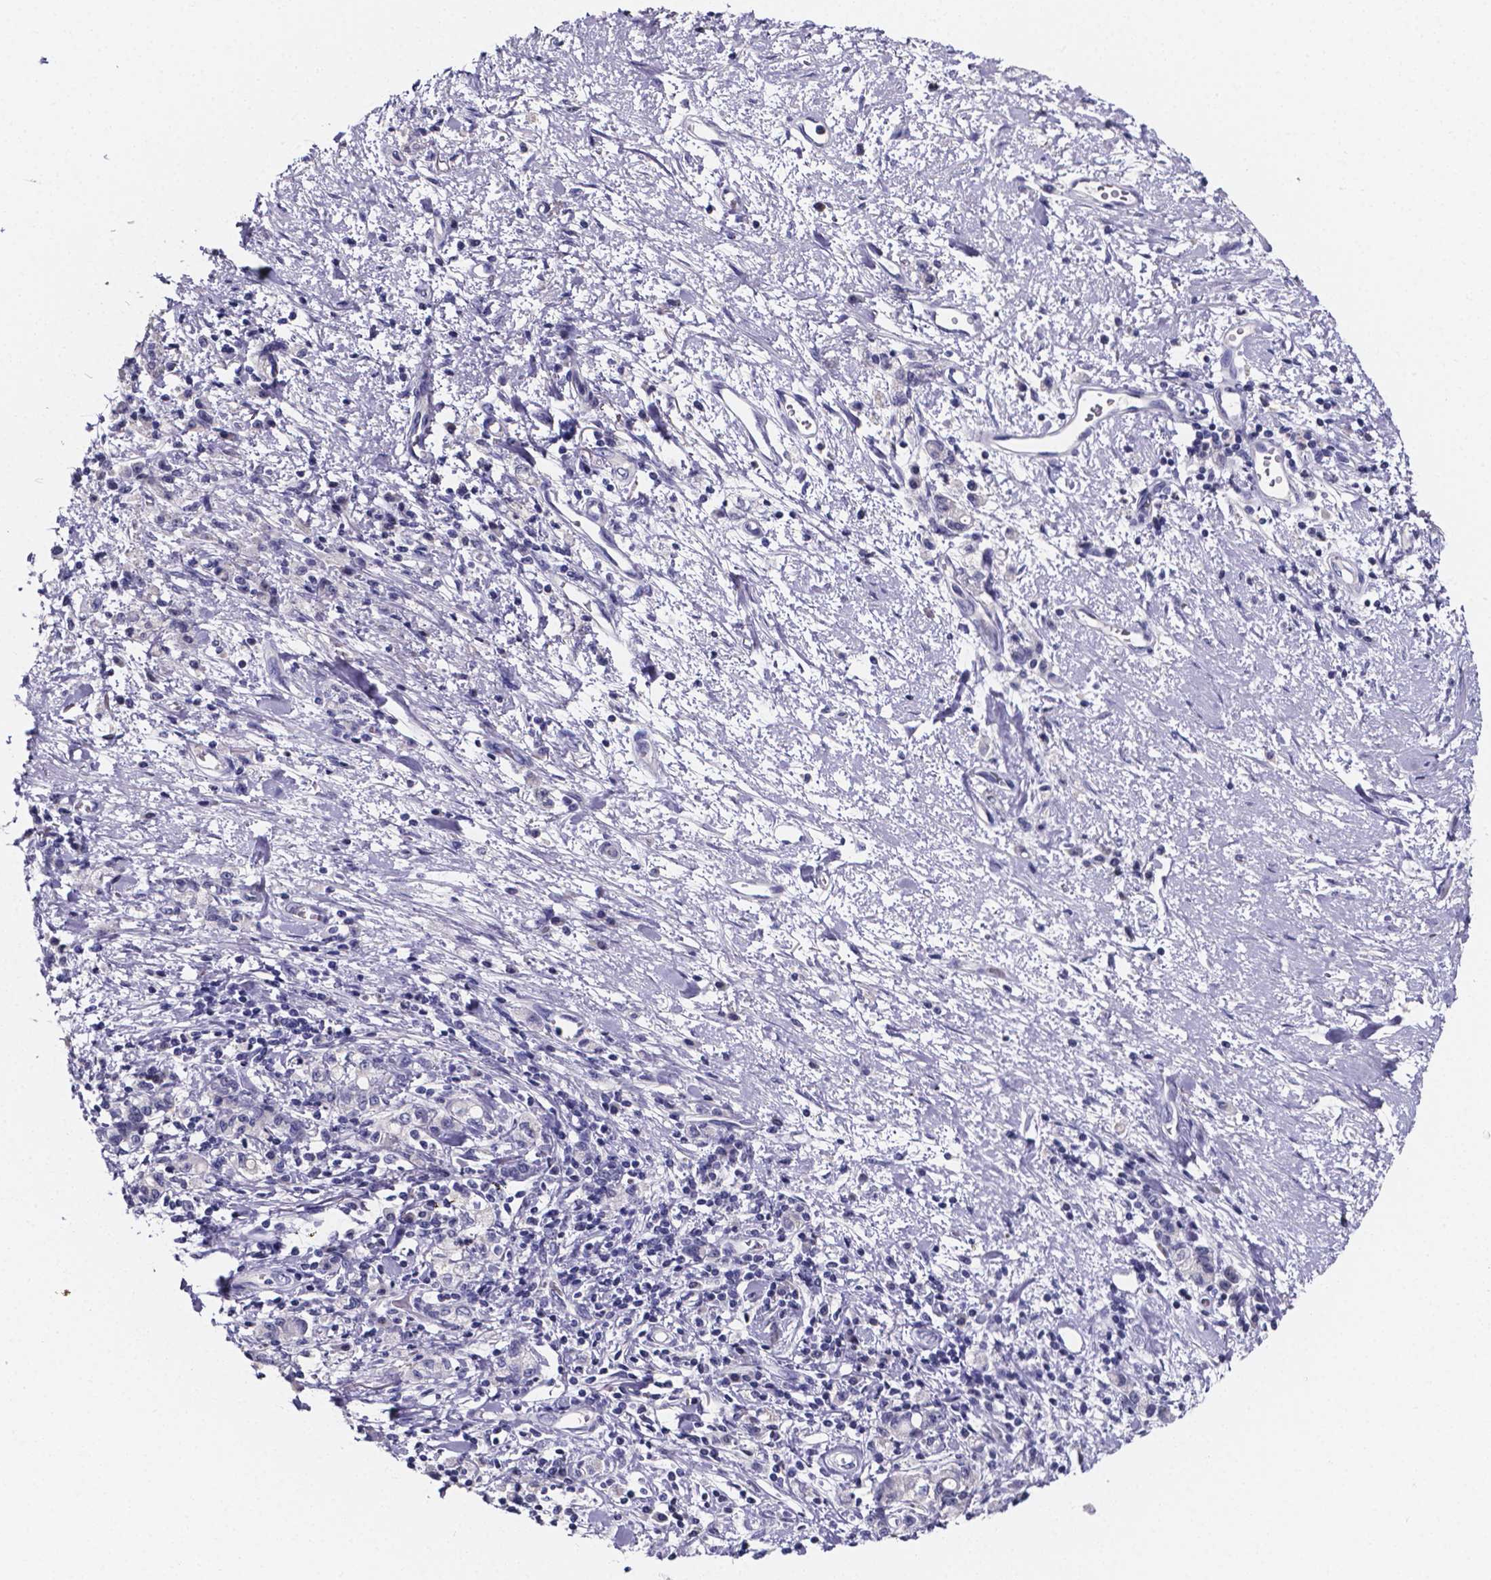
{"staining": {"intensity": "negative", "quantity": "none", "location": "none"}, "tissue": "stomach cancer", "cell_type": "Tumor cells", "image_type": "cancer", "snomed": [{"axis": "morphology", "description": "Adenocarcinoma, NOS"}, {"axis": "topography", "description": "Stomach"}], "caption": "Tumor cells are negative for brown protein staining in stomach cancer (adenocarcinoma).", "gene": "IZUMO1", "patient": {"sex": "male", "age": 77}}